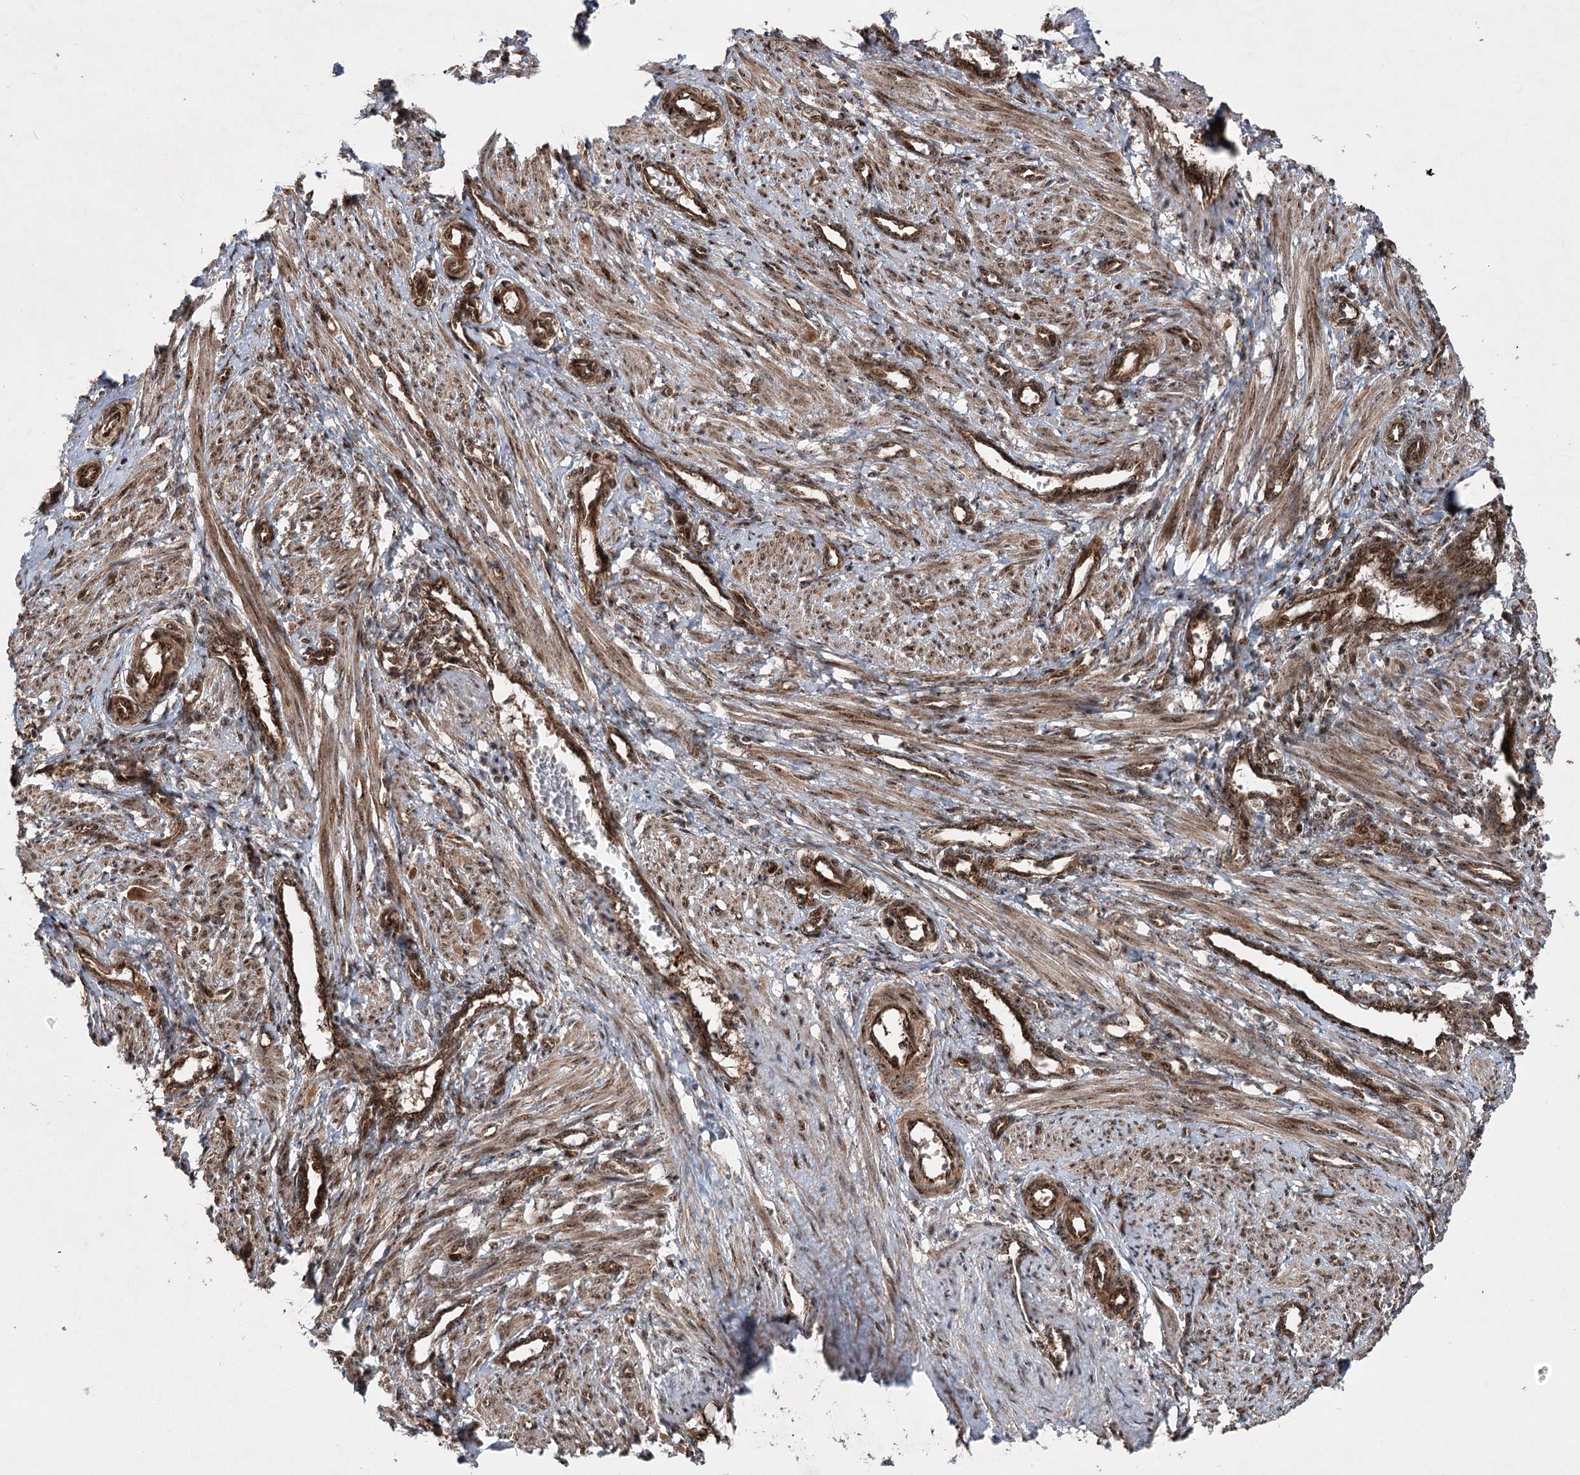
{"staining": {"intensity": "moderate", "quantity": ">75%", "location": "cytoplasmic/membranous,nuclear"}, "tissue": "smooth muscle", "cell_type": "Smooth muscle cells", "image_type": "normal", "snomed": [{"axis": "morphology", "description": "Normal tissue, NOS"}, {"axis": "topography", "description": "Endometrium"}], "caption": "Smooth muscle was stained to show a protein in brown. There is medium levels of moderate cytoplasmic/membranous,nuclear positivity in about >75% of smooth muscle cells. The staining was performed using DAB (3,3'-diaminobenzidine) to visualize the protein expression in brown, while the nuclei were stained in blue with hematoxylin (Magnification: 20x).", "gene": "SERINC5", "patient": {"sex": "female", "age": 33}}